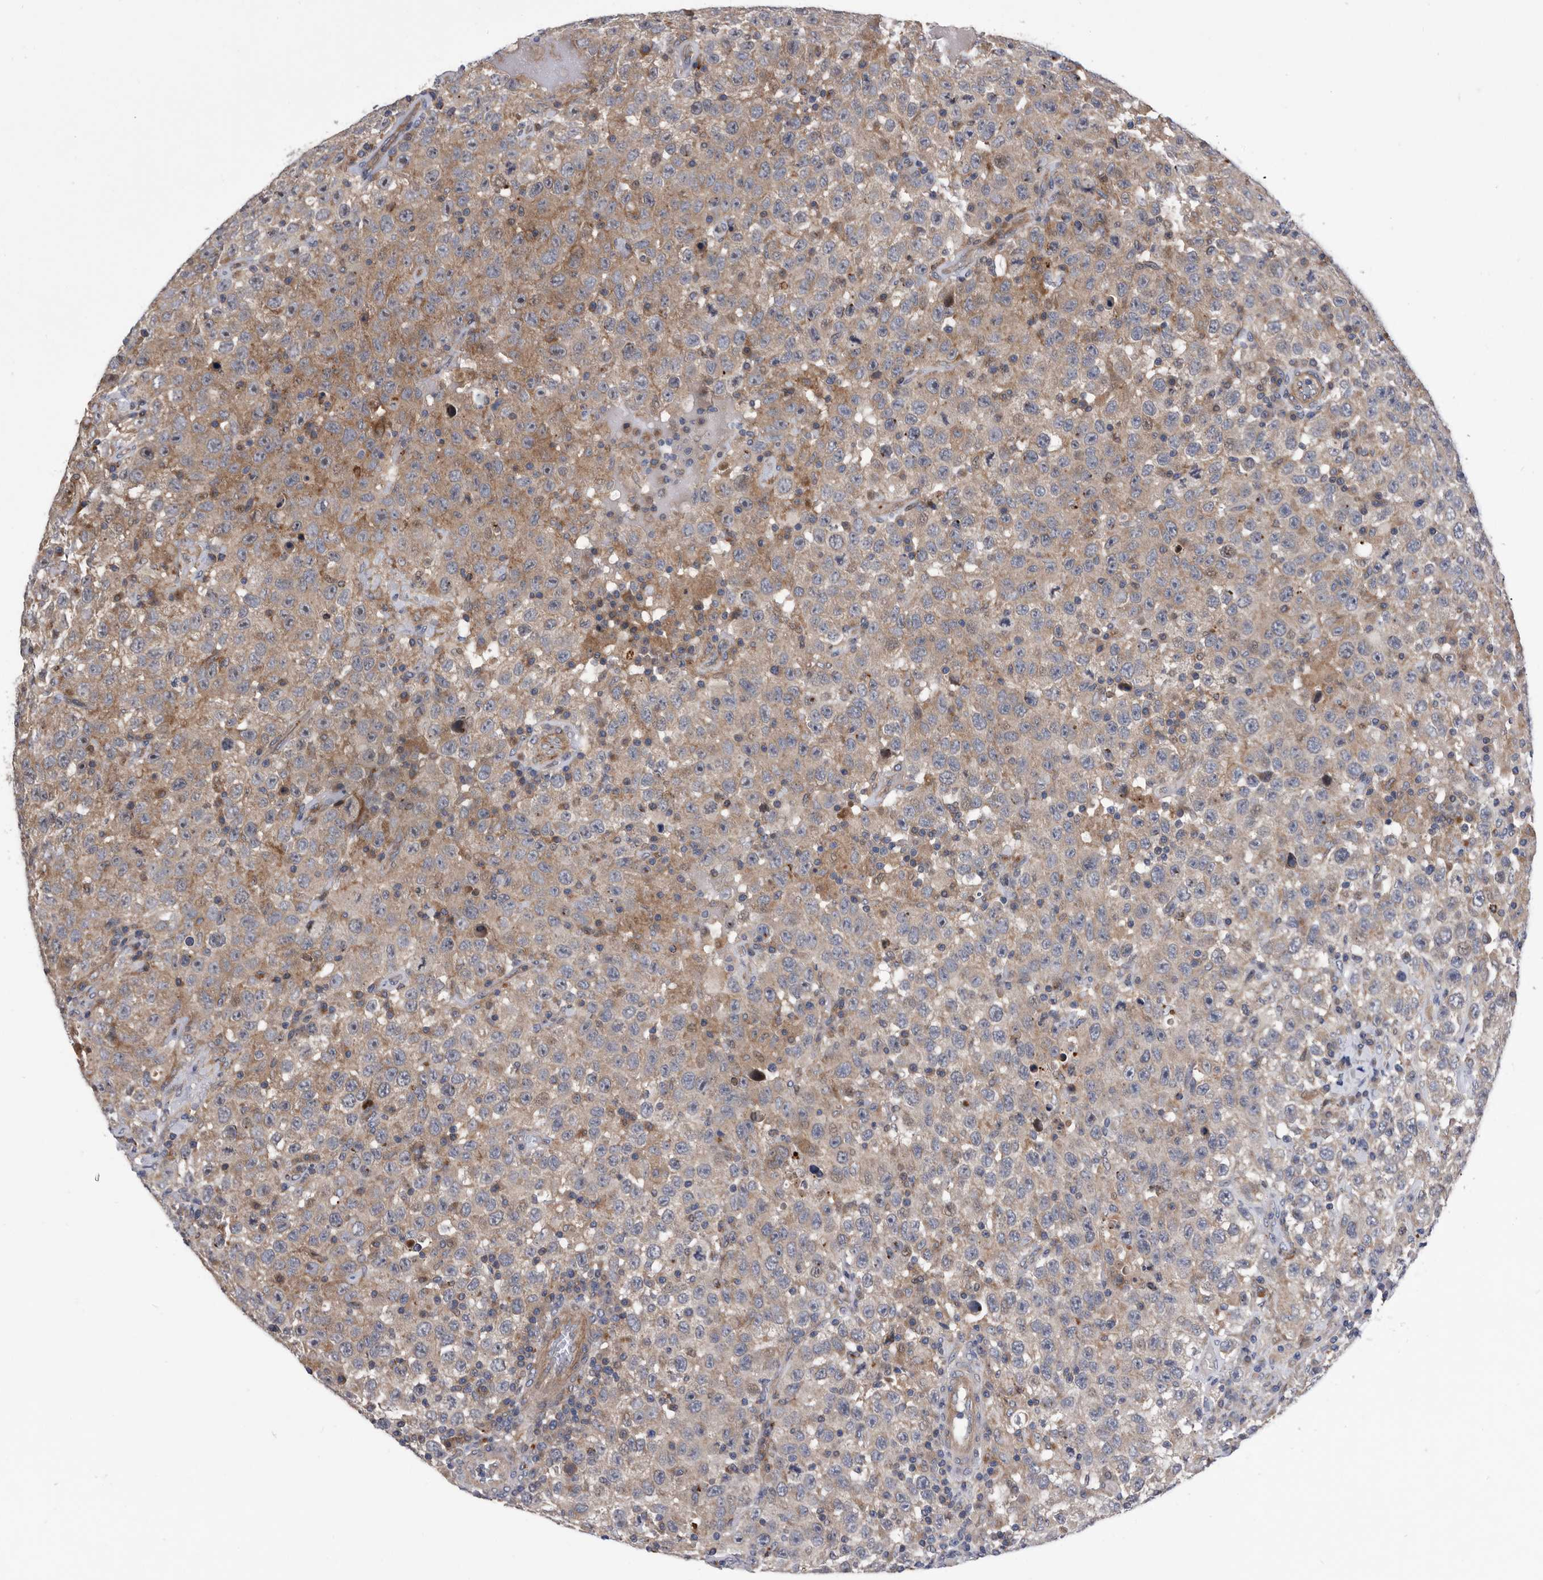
{"staining": {"intensity": "weak", "quantity": "25%-75%", "location": "cytoplasmic/membranous"}, "tissue": "testis cancer", "cell_type": "Tumor cells", "image_type": "cancer", "snomed": [{"axis": "morphology", "description": "Seminoma, NOS"}, {"axis": "topography", "description": "Testis"}], "caption": "Approximately 25%-75% of tumor cells in testis cancer show weak cytoplasmic/membranous protein positivity as visualized by brown immunohistochemical staining.", "gene": "BAIAP3", "patient": {"sex": "male", "age": 41}}